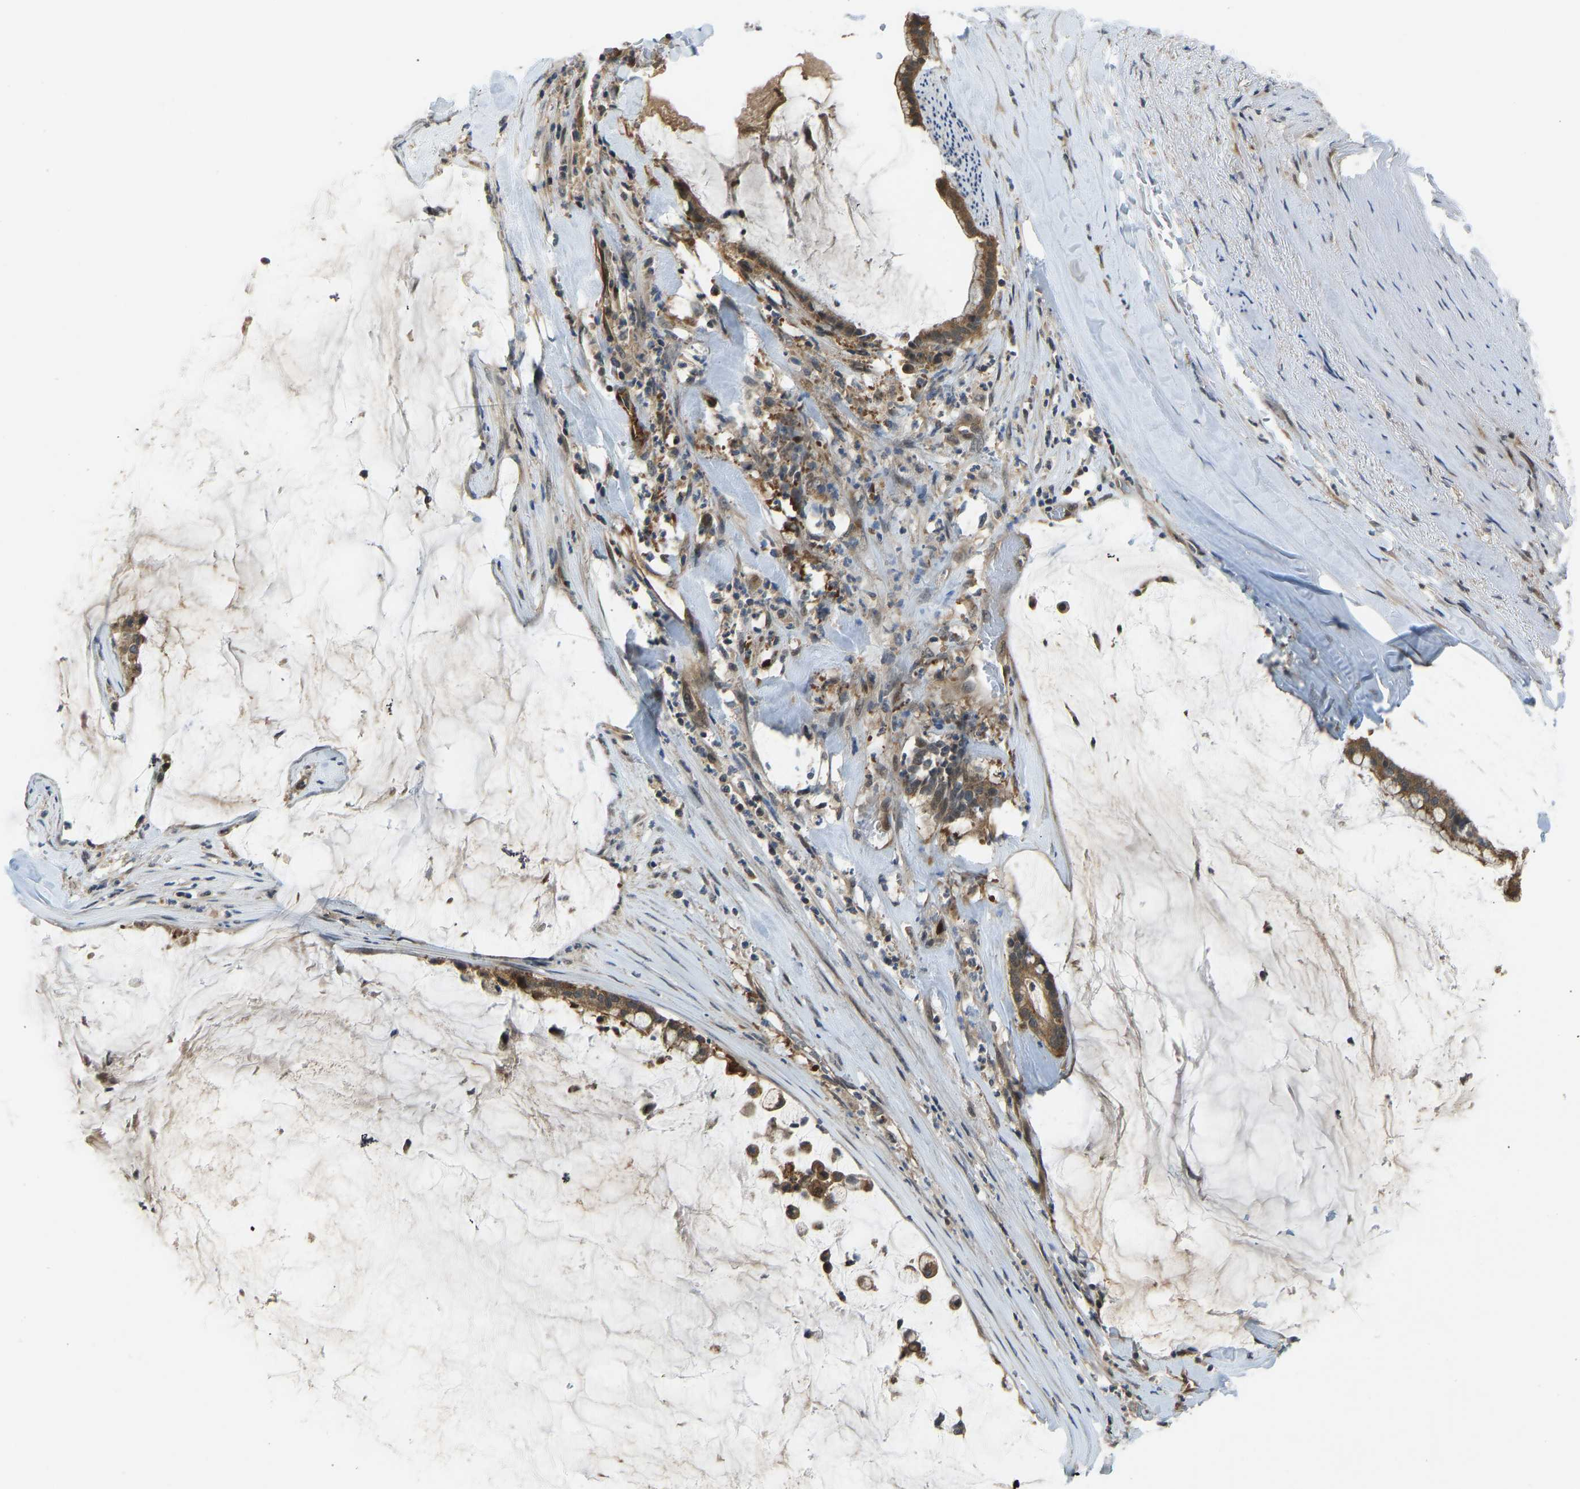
{"staining": {"intensity": "moderate", "quantity": ">75%", "location": "cytoplasmic/membranous"}, "tissue": "pancreatic cancer", "cell_type": "Tumor cells", "image_type": "cancer", "snomed": [{"axis": "morphology", "description": "Adenocarcinoma, NOS"}, {"axis": "topography", "description": "Pancreas"}], "caption": "Adenocarcinoma (pancreatic) stained with a brown dye demonstrates moderate cytoplasmic/membranous positive staining in approximately >75% of tumor cells.", "gene": "CCT8", "patient": {"sex": "male", "age": 41}}